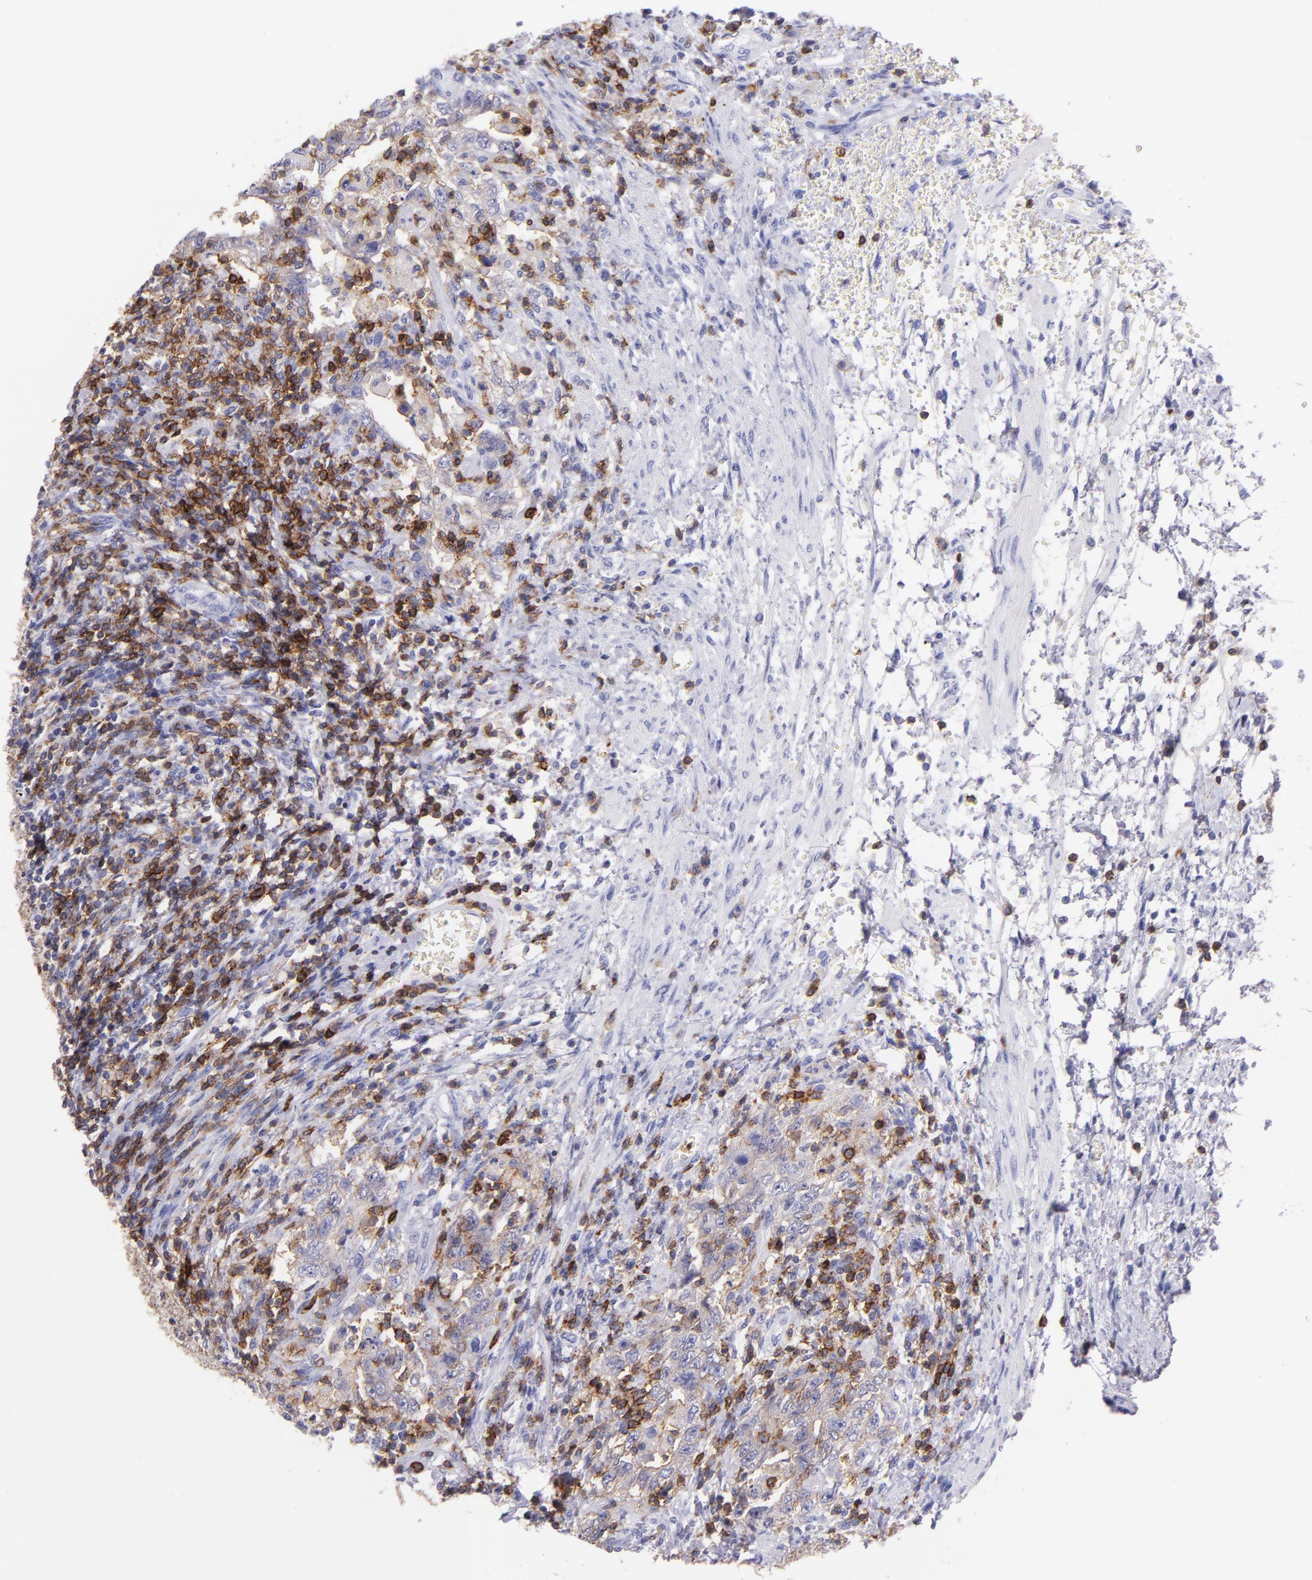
{"staining": {"intensity": "weak", "quantity": "25%-75%", "location": "cytoplasmic/membranous"}, "tissue": "testis cancer", "cell_type": "Tumor cells", "image_type": "cancer", "snomed": [{"axis": "morphology", "description": "Carcinoma, Embryonal, NOS"}, {"axis": "topography", "description": "Testis"}], "caption": "This is an image of immunohistochemistry staining of testis cancer, which shows weak positivity in the cytoplasmic/membranous of tumor cells.", "gene": "SPN", "patient": {"sex": "male", "age": 26}}